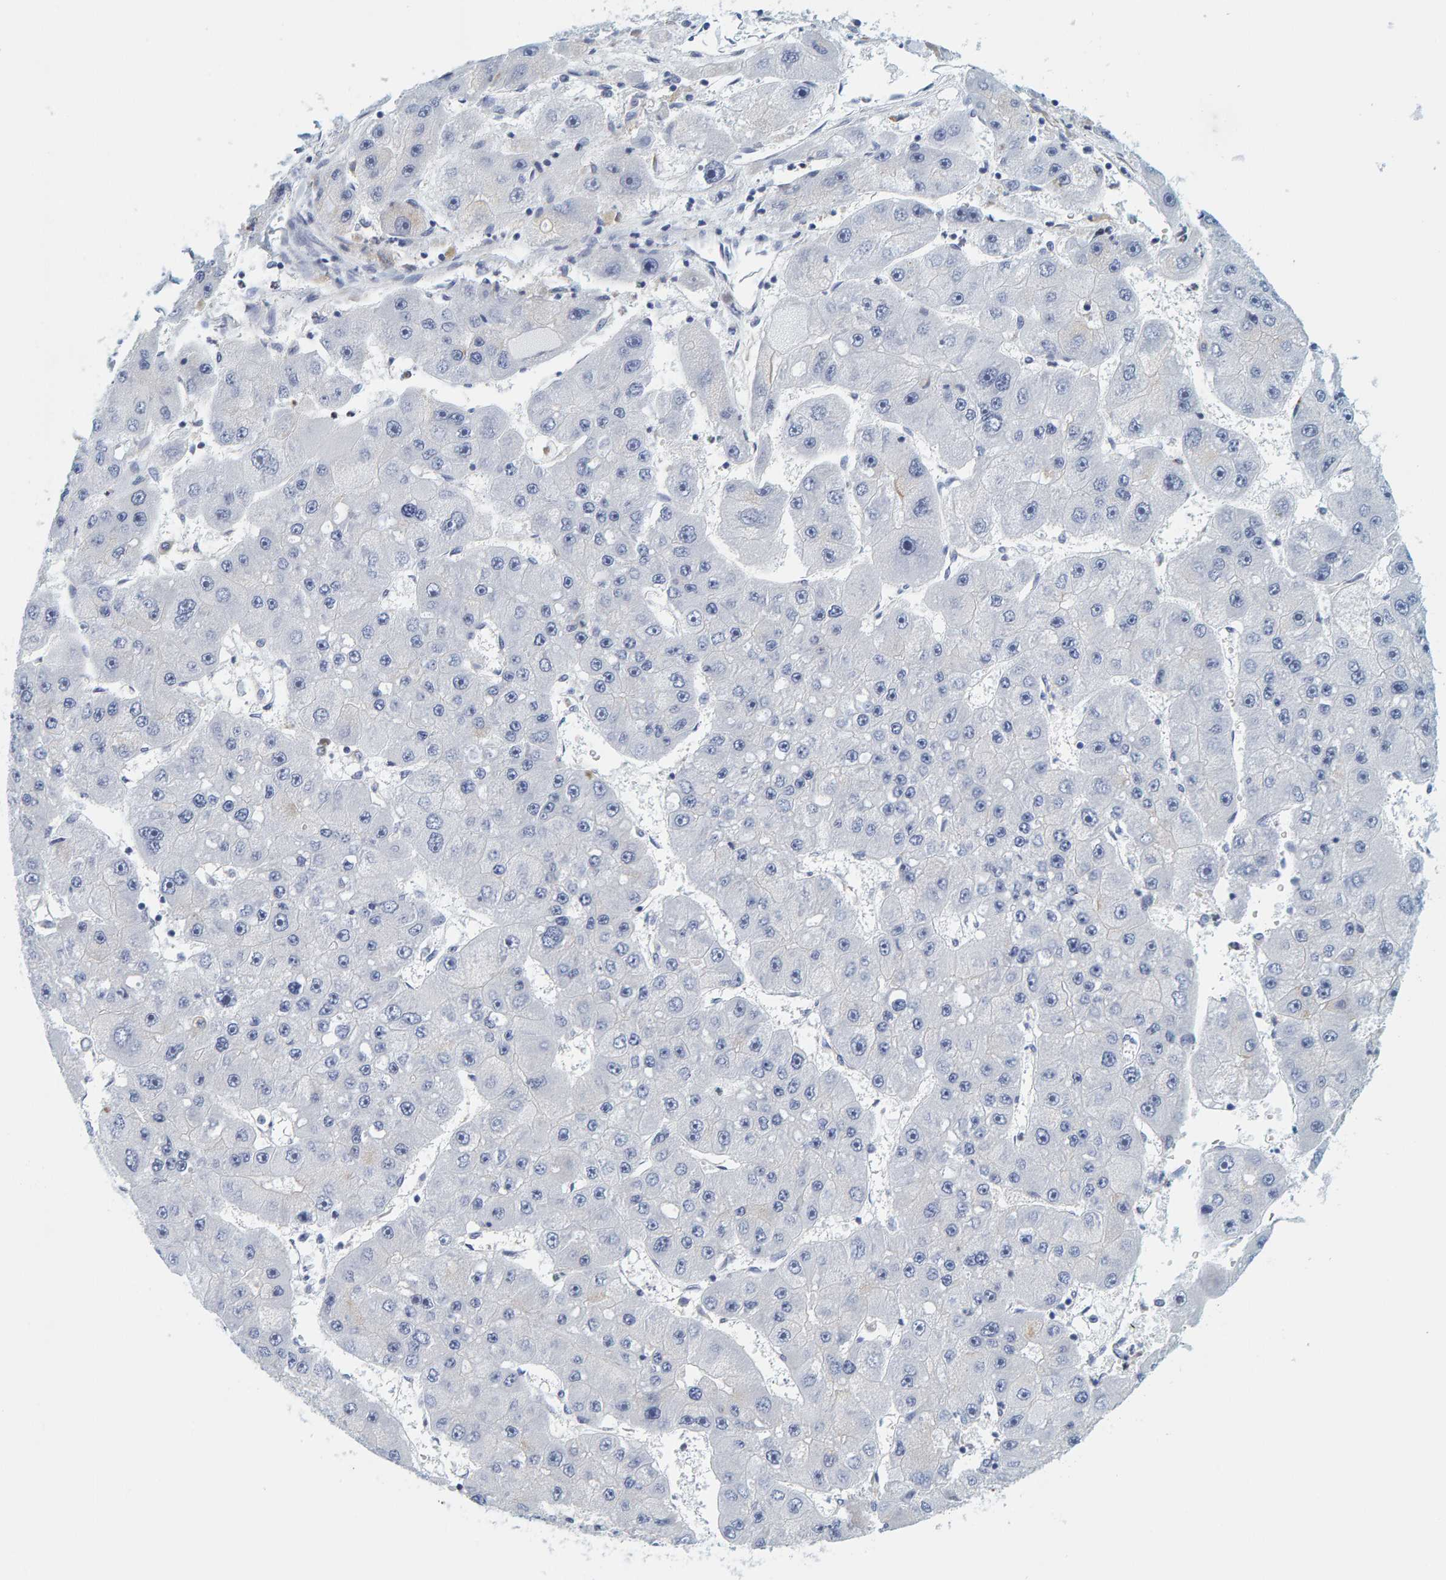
{"staining": {"intensity": "negative", "quantity": "none", "location": "none"}, "tissue": "liver cancer", "cell_type": "Tumor cells", "image_type": "cancer", "snomed": [{"axis": "morphology", "description": "Carcinoma, Hepatocellular, NOS"}, {"axis": "topography", "description": "Liver"}], "caption": "IHC photomicrograph of neoplastic tissue: human liver cancer (hepatocellular carcinoma) stained with DAB exhibits no significant protein expression in tumor cells.", "gene": "MOG", "patient": {"sex": "female", "age": 61}}